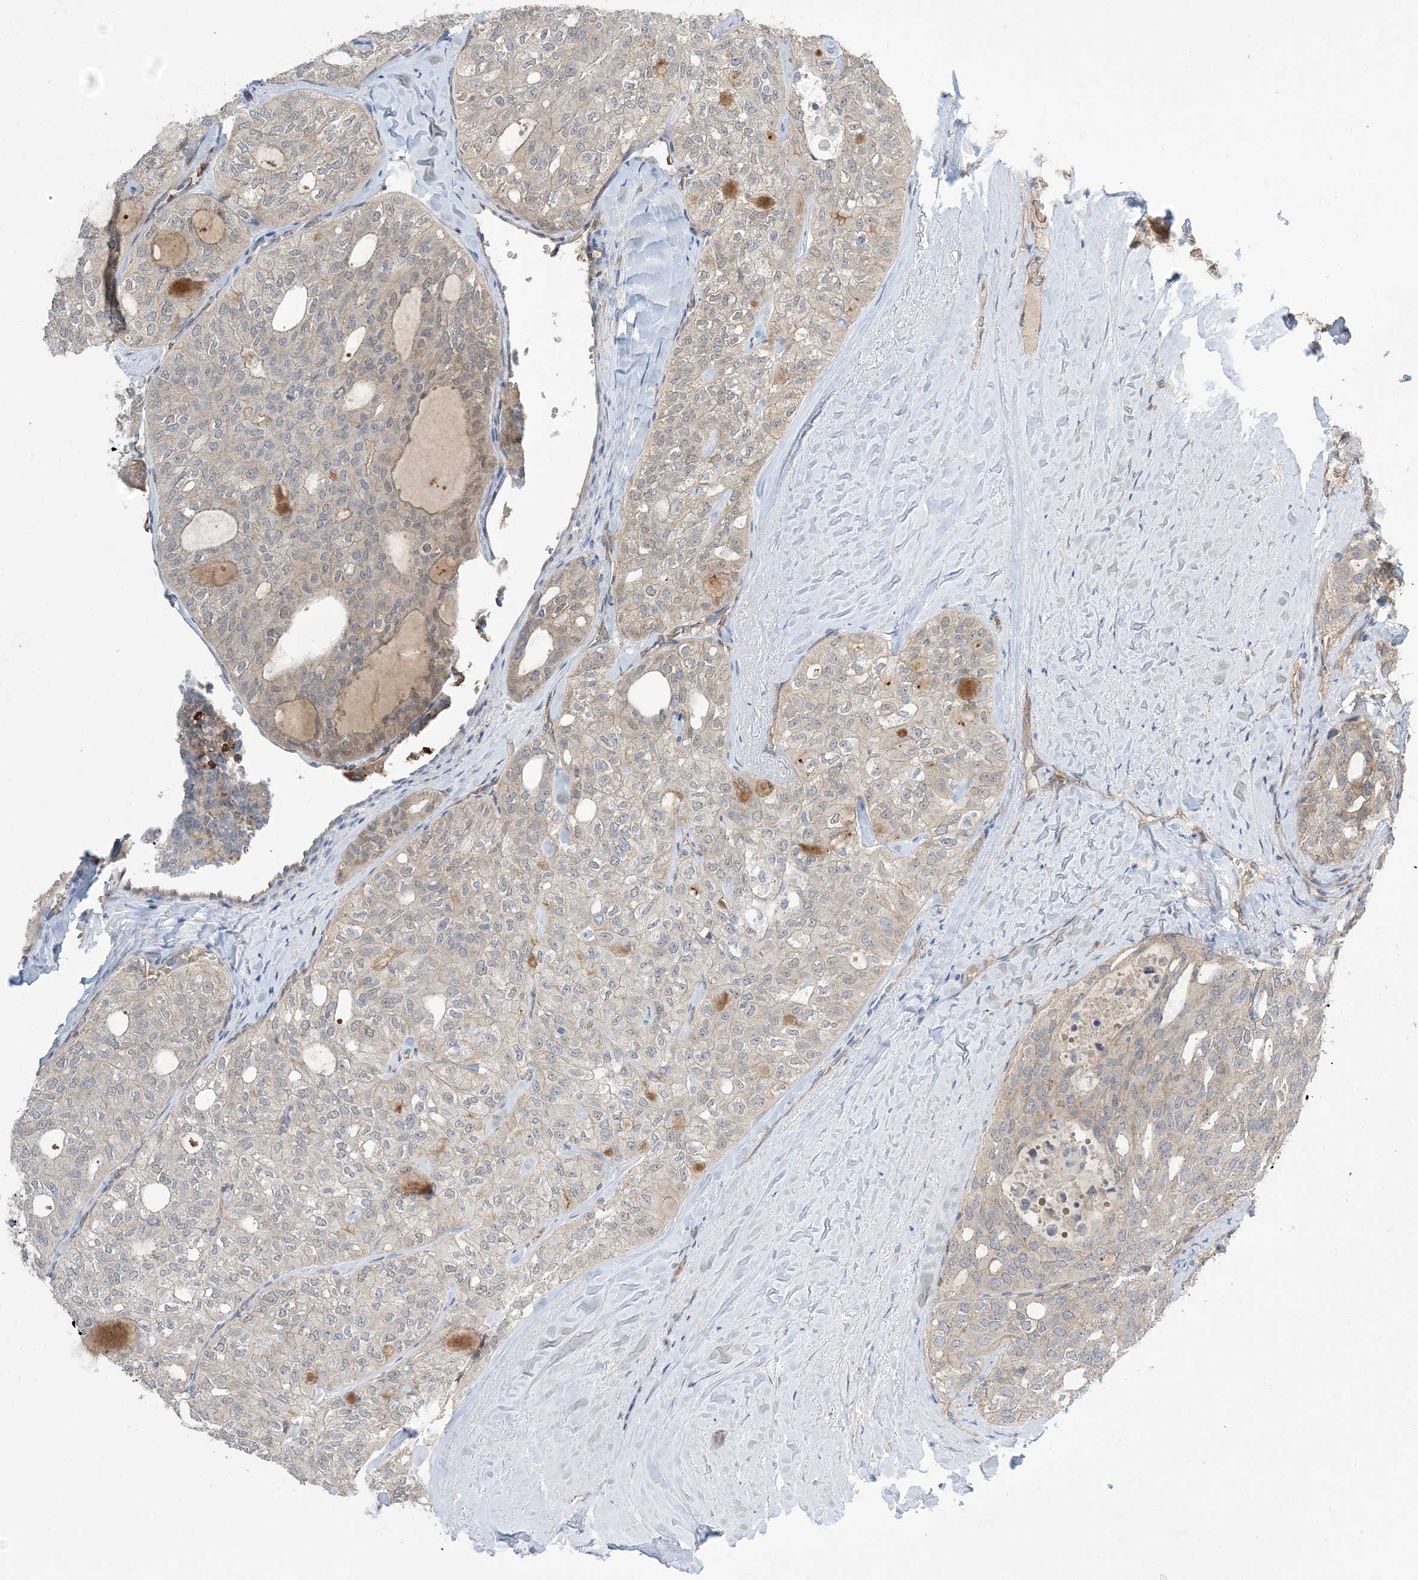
{"staining": {"intensity": "weak", "quantity": "<25%", "location": "cytoplasmic/membranous"}, "tissue": "thyroid cancer", "cell_type": "Tumor cells", "image_type": "cancer", "snomed": [{"axis": "morphology", "description": "Follicular adenoma carcinoma, NOS"}, {"axis": "topography", "description": "Thyroid gland"}], "caption": "An image of human thyroid follicular adenoma carcinoma is negative for staining in tumor cells. (Stains: DAB immunohistochemistry (IHC) with hematoxylin counter stain, Microscopy: brightfield microscopy at high magnification).", "gene": "AOC1", "patient": {"sex": "male", "age": 75}}